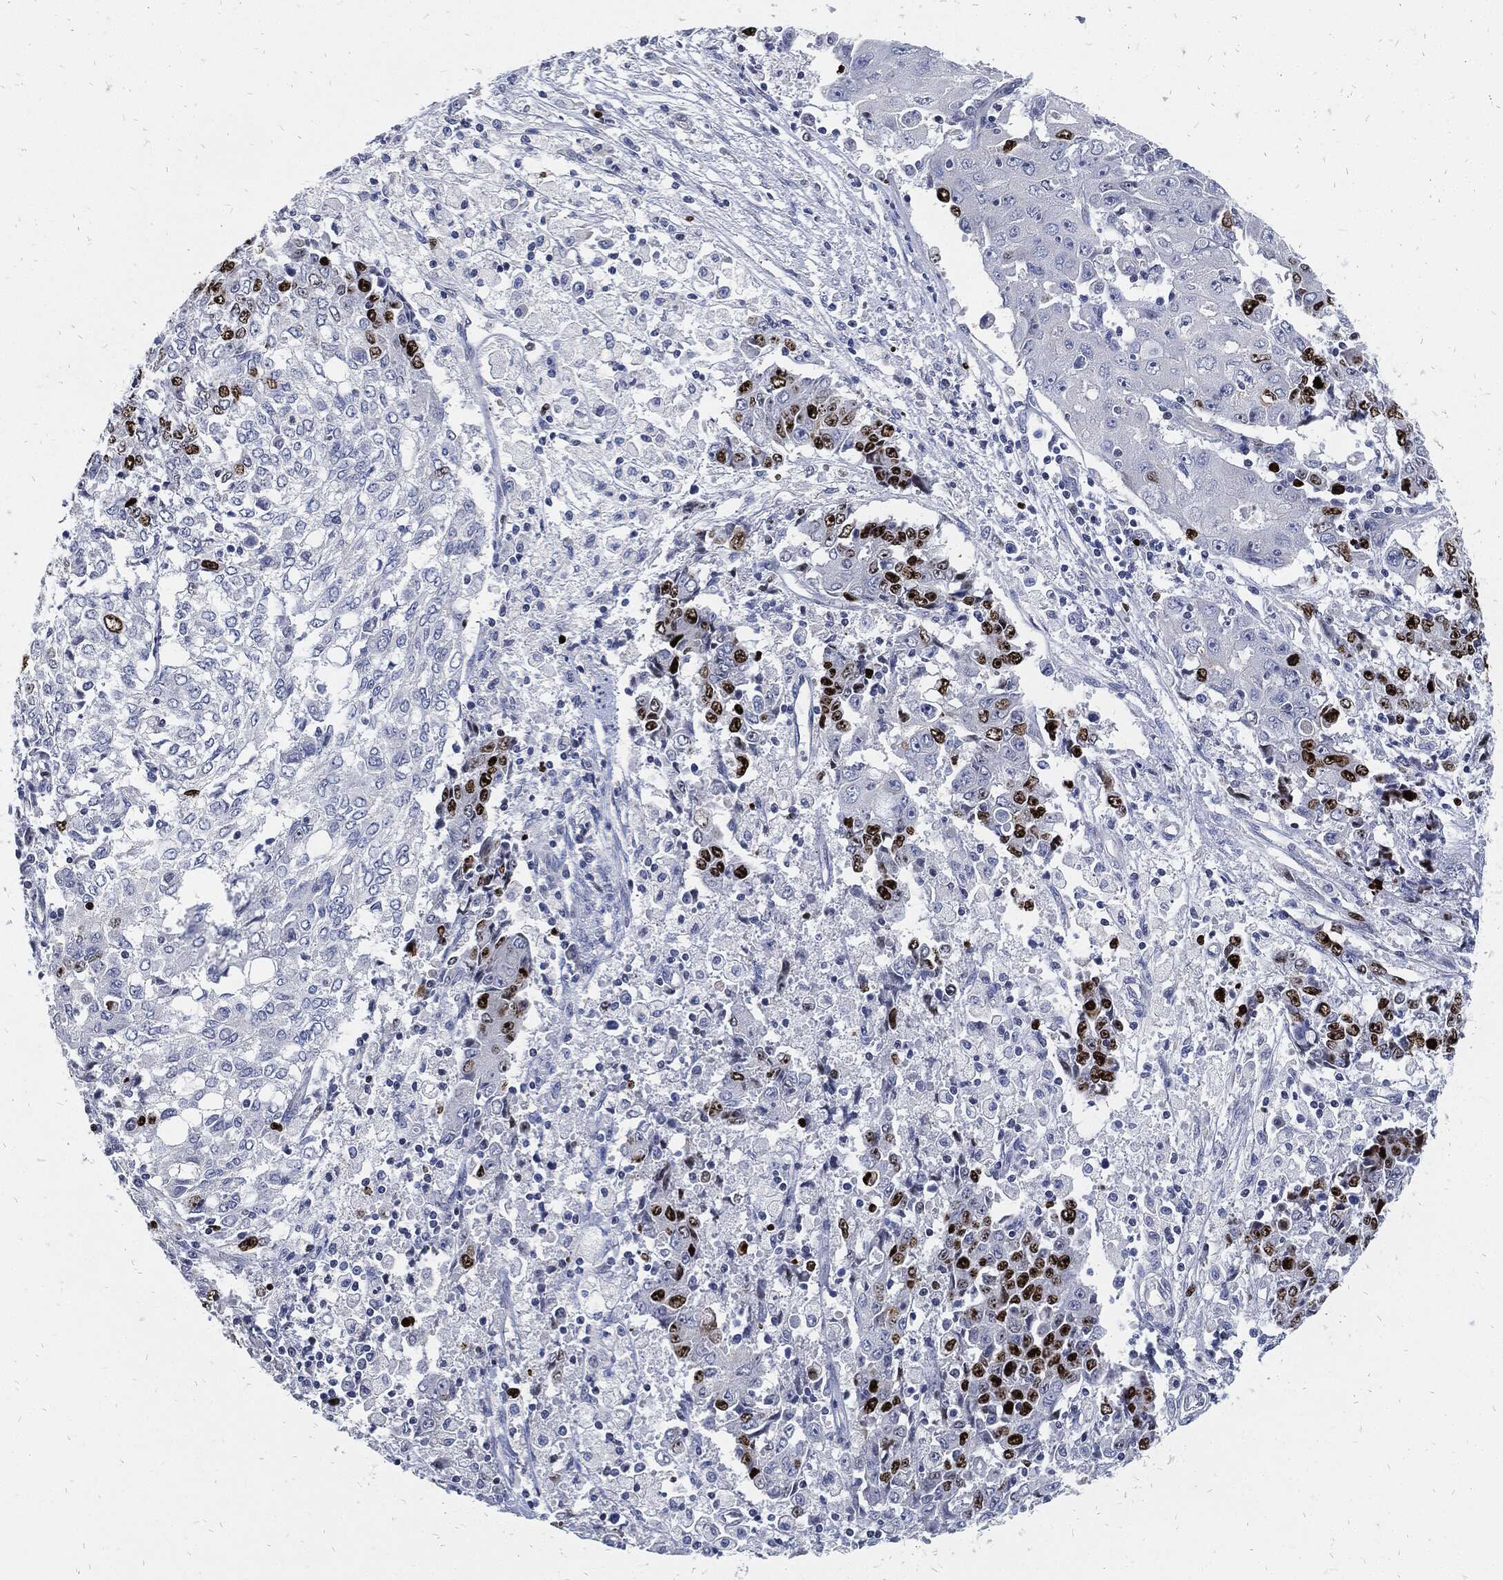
{"staining": {"intensity": "strong", "quantity": "25%-75%", "location": "nuclear"}, "tissue": "ovarian cancer", "cell_type": "Tumor cells", "image_type": "cancer", "snomed": [{"axis": "morphology", "description": "Carcinoma, endometroid"}, {"axis": "topography", "description": "Ovary"}], "caption": "Protein staining reveals strong nuclear positivity in approximately 25%-75% of tumor cells in ovarian endometroid carcinoma.", "gene": "MKI67", "patient": {"sex": "female", "age": 42}}